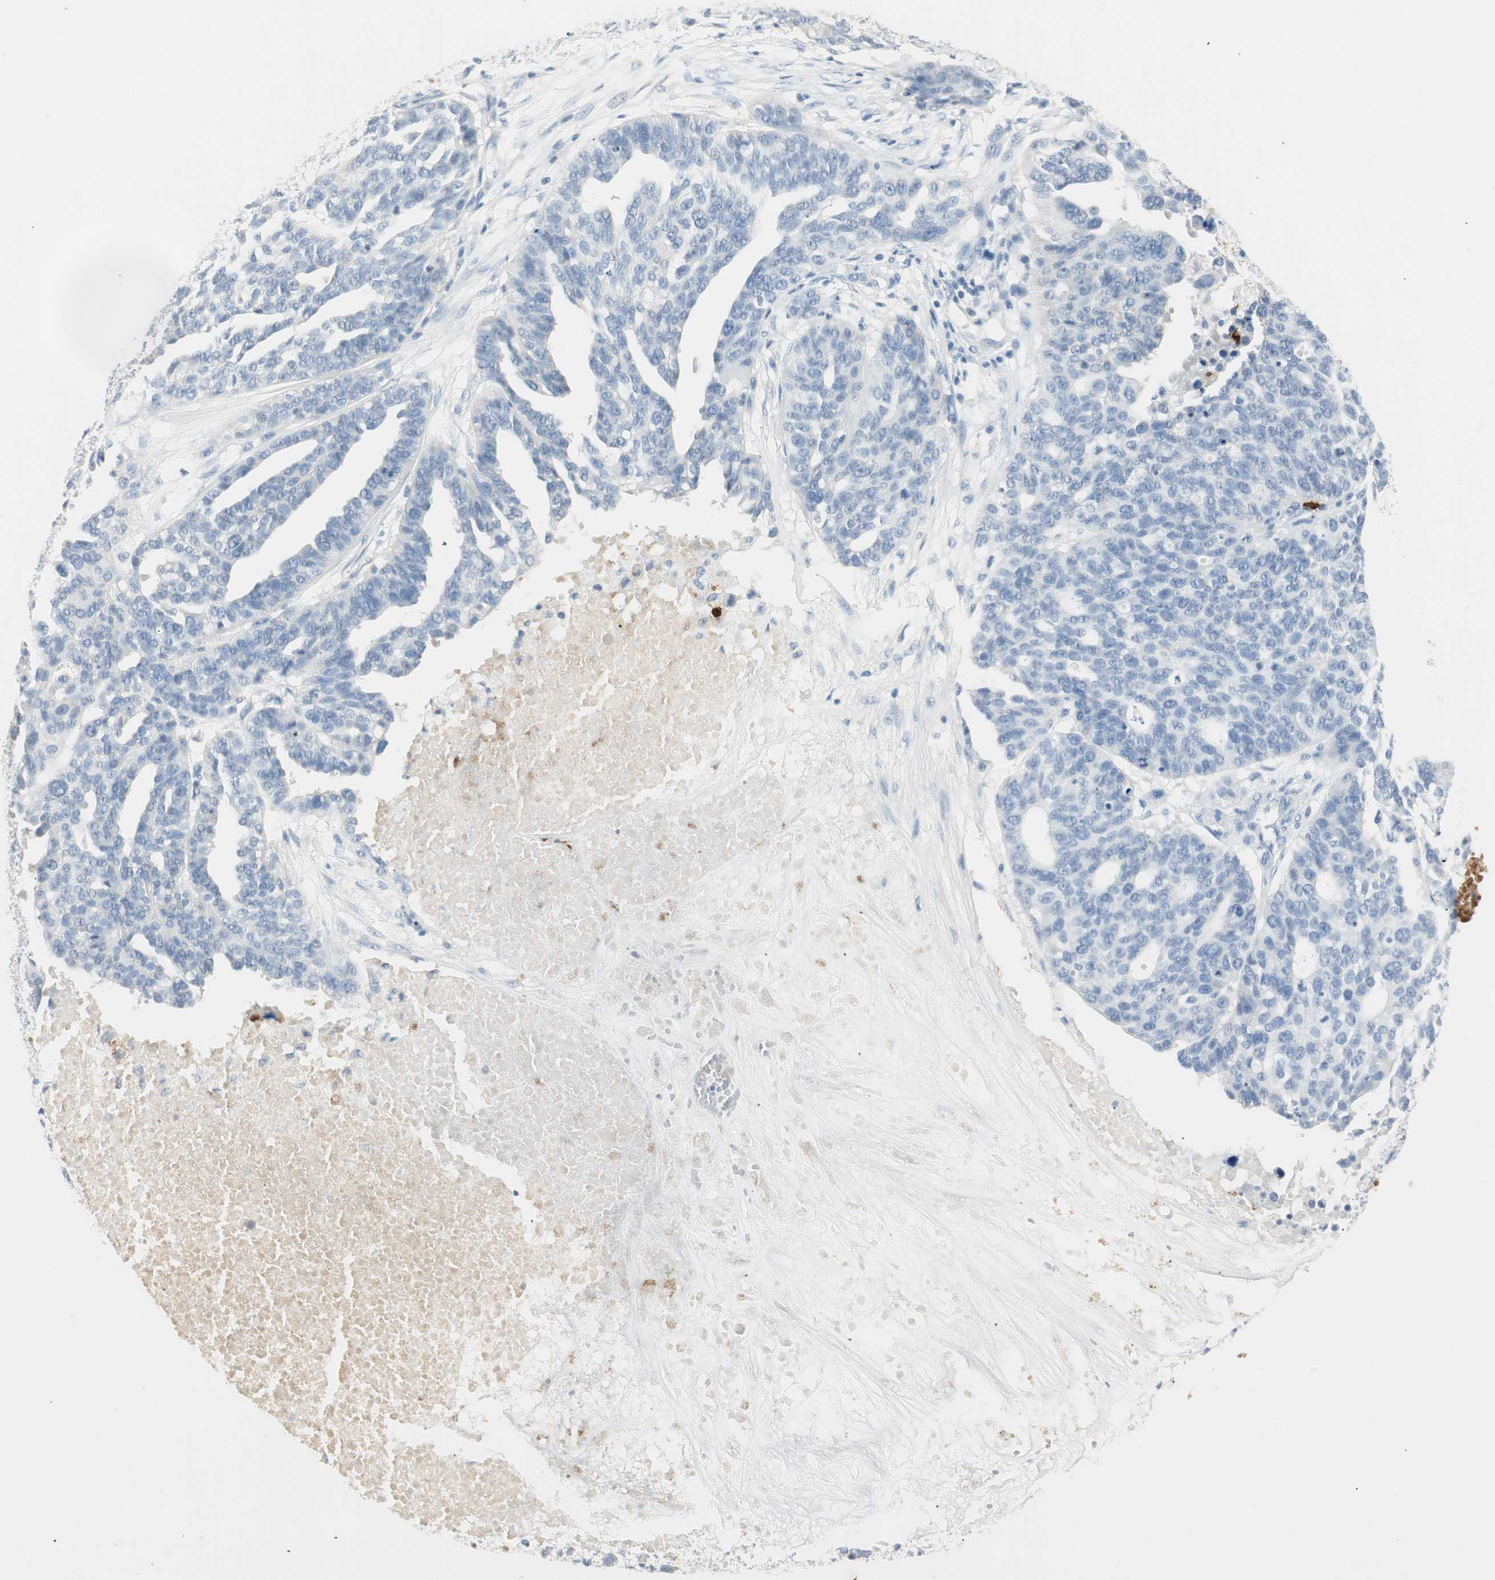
{"staining": {"intensity": "negative", "quantity": "none", "location": "none"}, "tissue": "ovarian cancer", "cell_type": "Tumor cells", "image_type": "cancer", "snomed": [{"axis": "morphology", "description": "Cystadenocarcinoma, serous, NOS"}, {"axis": "topography", "description": "Ovary"}], "caption": "Ovarian cancer was stained to show a protein in brown. There is no significant expression in tumor cells. (Brightfield microscopy of DAB (3,3'-diaminobenzidine) immunohistochemistry (IHC) at high magnification).", "gene": "PRTN3", "patient": {"sex": "female", "age": 59}}